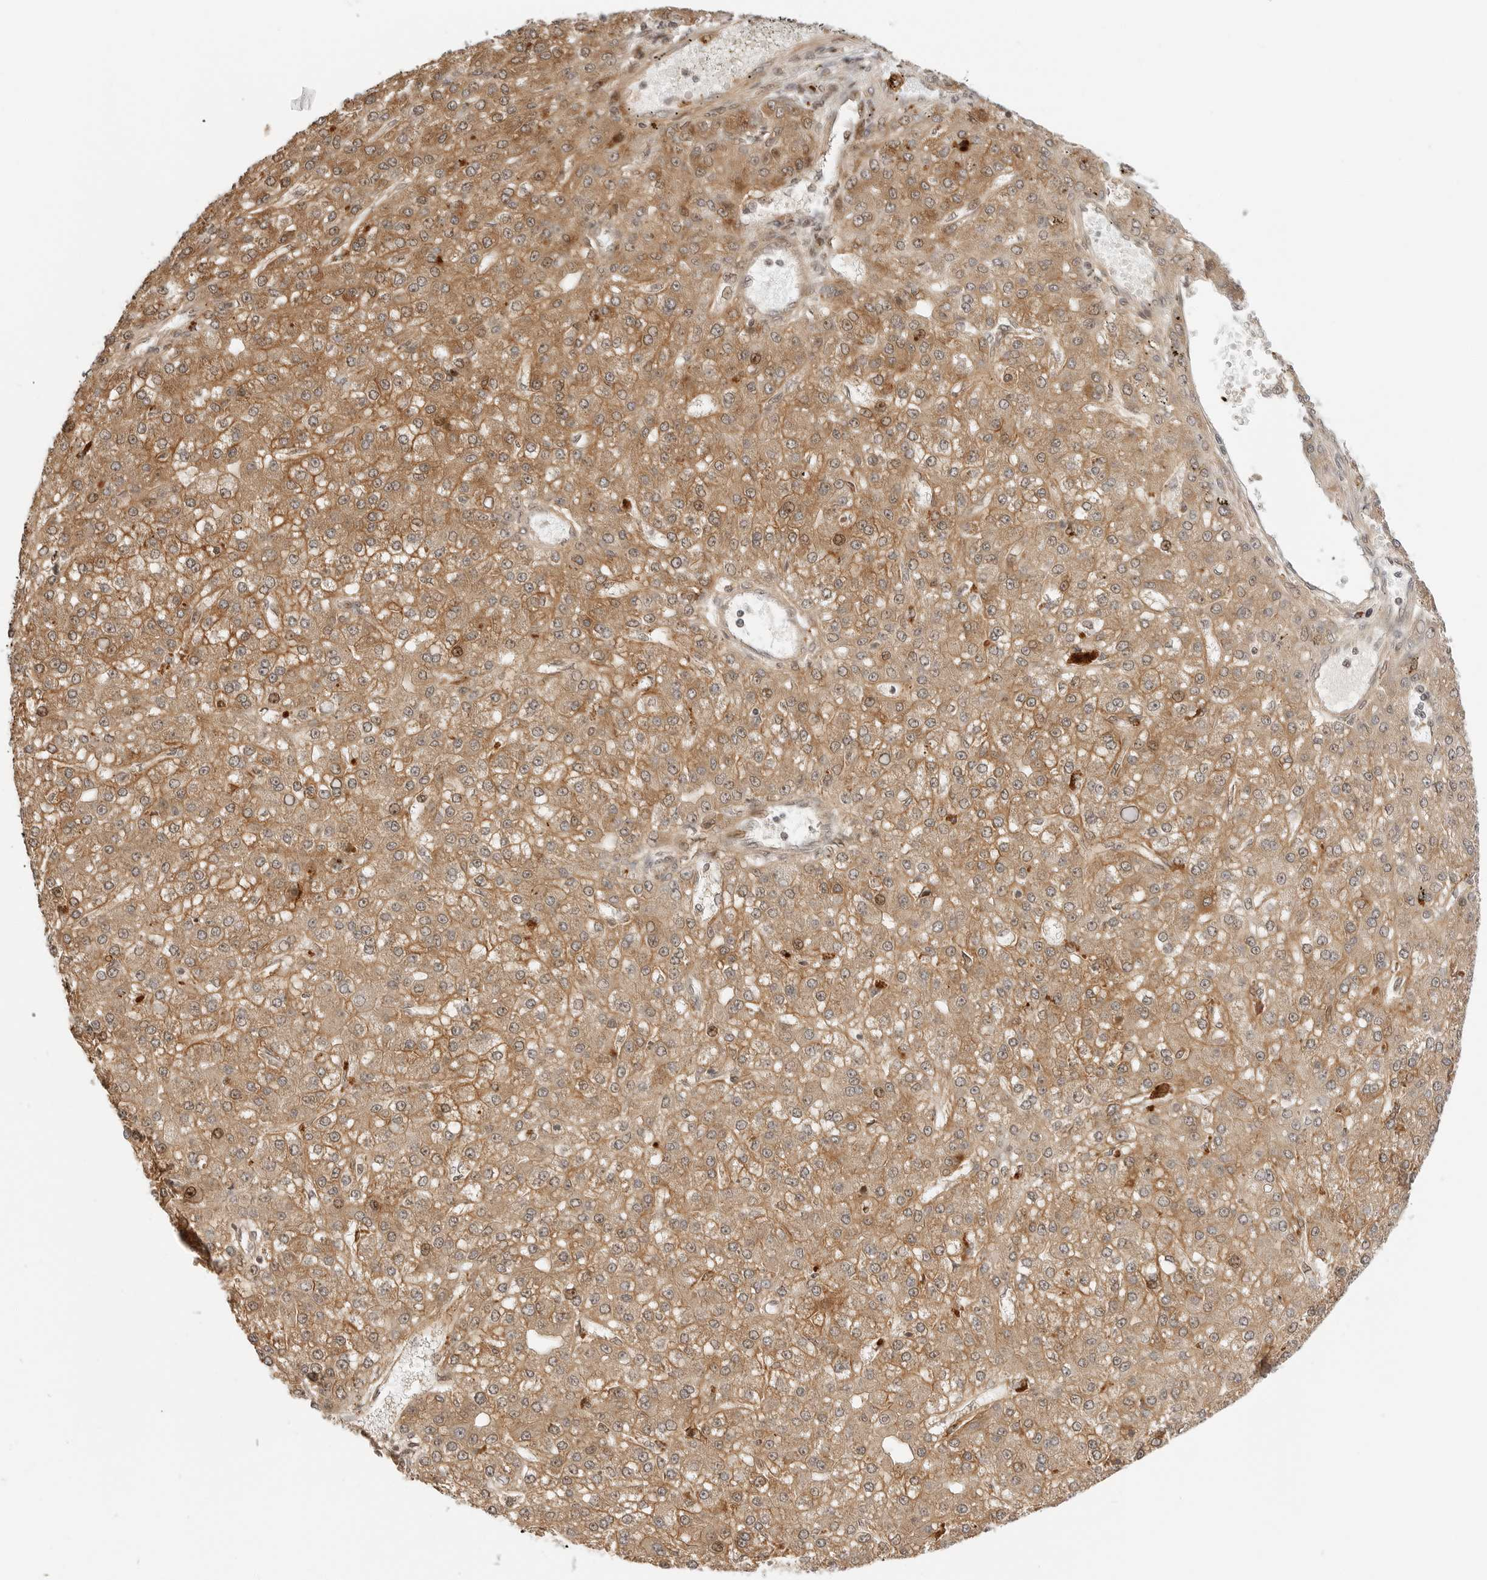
{"staining": {"intensity": "moderate", "quantity": ">75%", "location": "cytoplasmic/membranous"}, "tissue": "liver cancer", "cell_type": "Tumor cells", "image_type": "cancer", "snomed": [{"axis": "morphology", "description": "Carcinoma, Hepatocellular, NOS"}, {"axis": "topography", "description": "Liver"}], "caption": "Immunohistochemical staining of liver cancer reveals medium levels of moderate cytoplasmic/membranous staining in about >75% of tumor cells.", "gene": "GEM", "patient": {"sex": "male", "age": 67}}